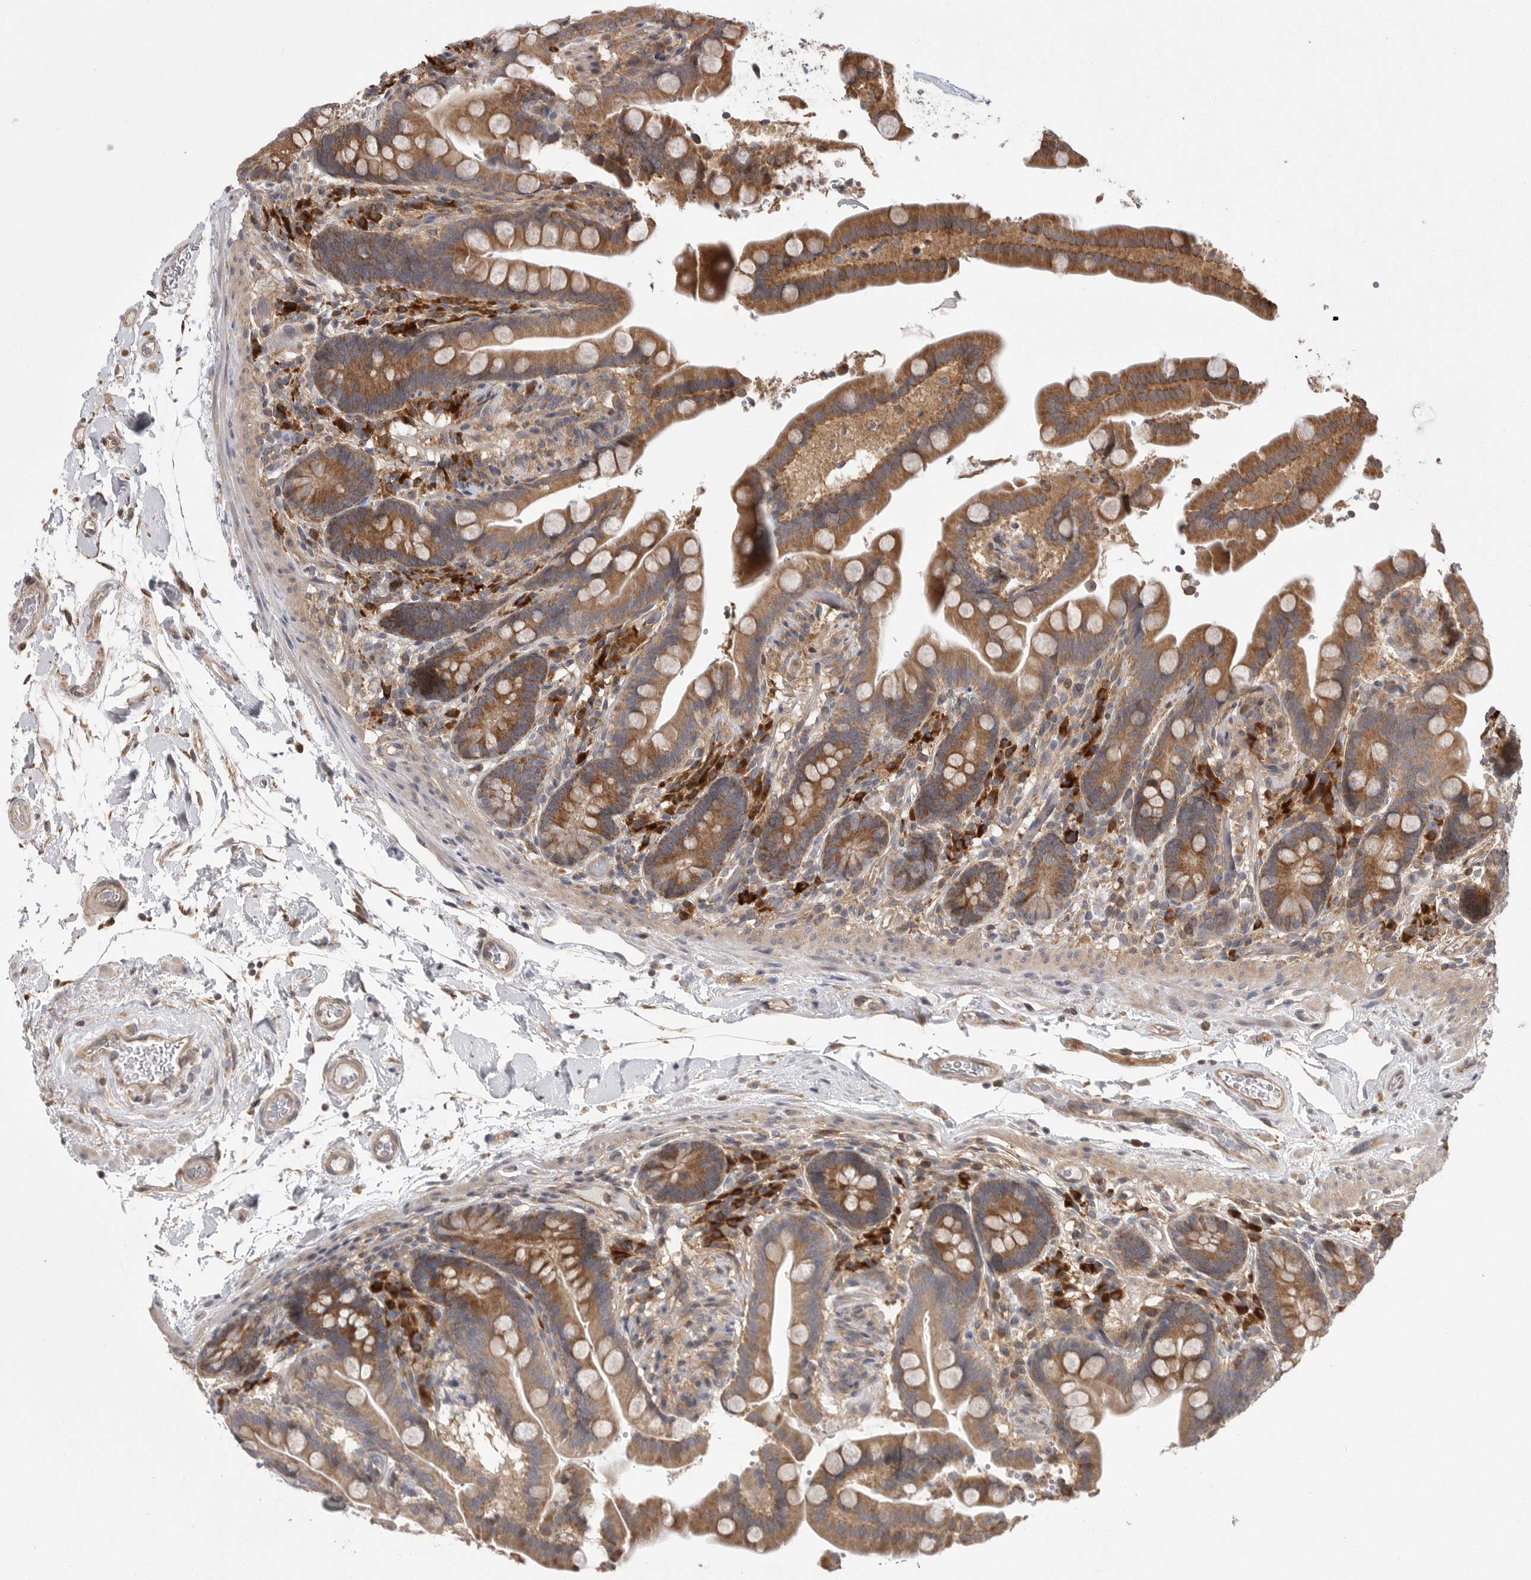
{"staining": {"intensity": "moderate", "quantity": ">75%", "location": "cytoplasmic/membranous"}, "tissue": "colon", "cell_type": "Endothelial cells", "image_type": "normal", "snomed": [{"axis": "morphology", "description": "Normal tissue, NOS"}, {"axis": "topography", "description": "Smooth muscle"}, {"axis": "topography", "description": "Colon"}], "caption": "Human colon stained for a protein (brown) shows moderate cytoplasmic/membranous positive positivity in approximately >75% of endothelial cells.", "gene": "OXR1", "patient": {"sex": "male", "age": 73}}